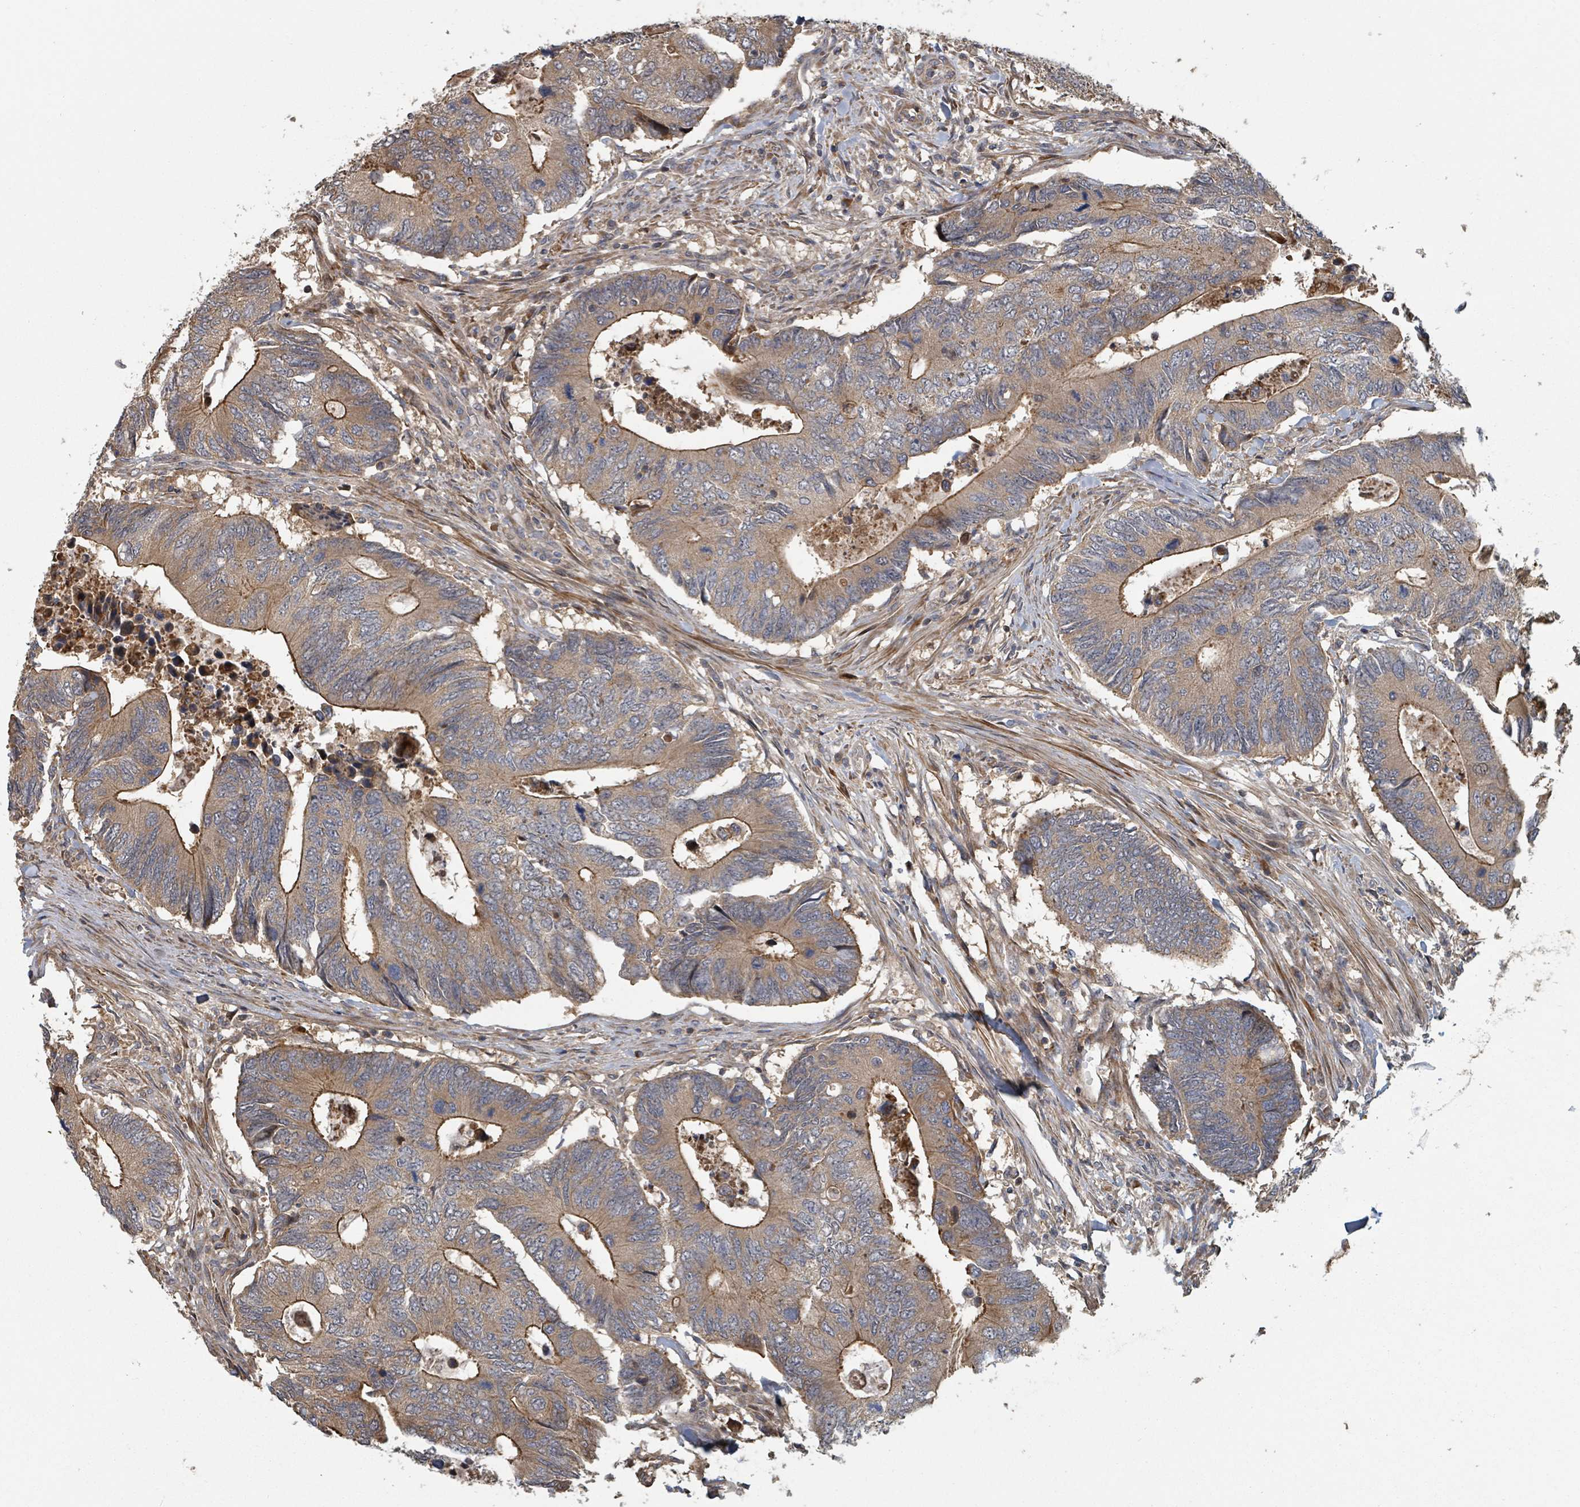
{"staining": {"intensity": "strong", "quantity": ">75%", "location": "cytoplasmic/membranous"}, "tissue": "colorectal cancer", "cell_type": "Tumor cells", "image_type": "cancer", "snomed": [{"axis": "morphology", "description": "Adenocarcinoma, NOS"}, {"axis": "topography", "description": "Colon"}], "caption": "Colorectal cancer was stained to show a protein in brown. There is high levels of strong cytoplasmic/membranous staining in about >75% of tumor cells.", "gene": "DPM1", "patient": {"sex": "male", "age": 87}}